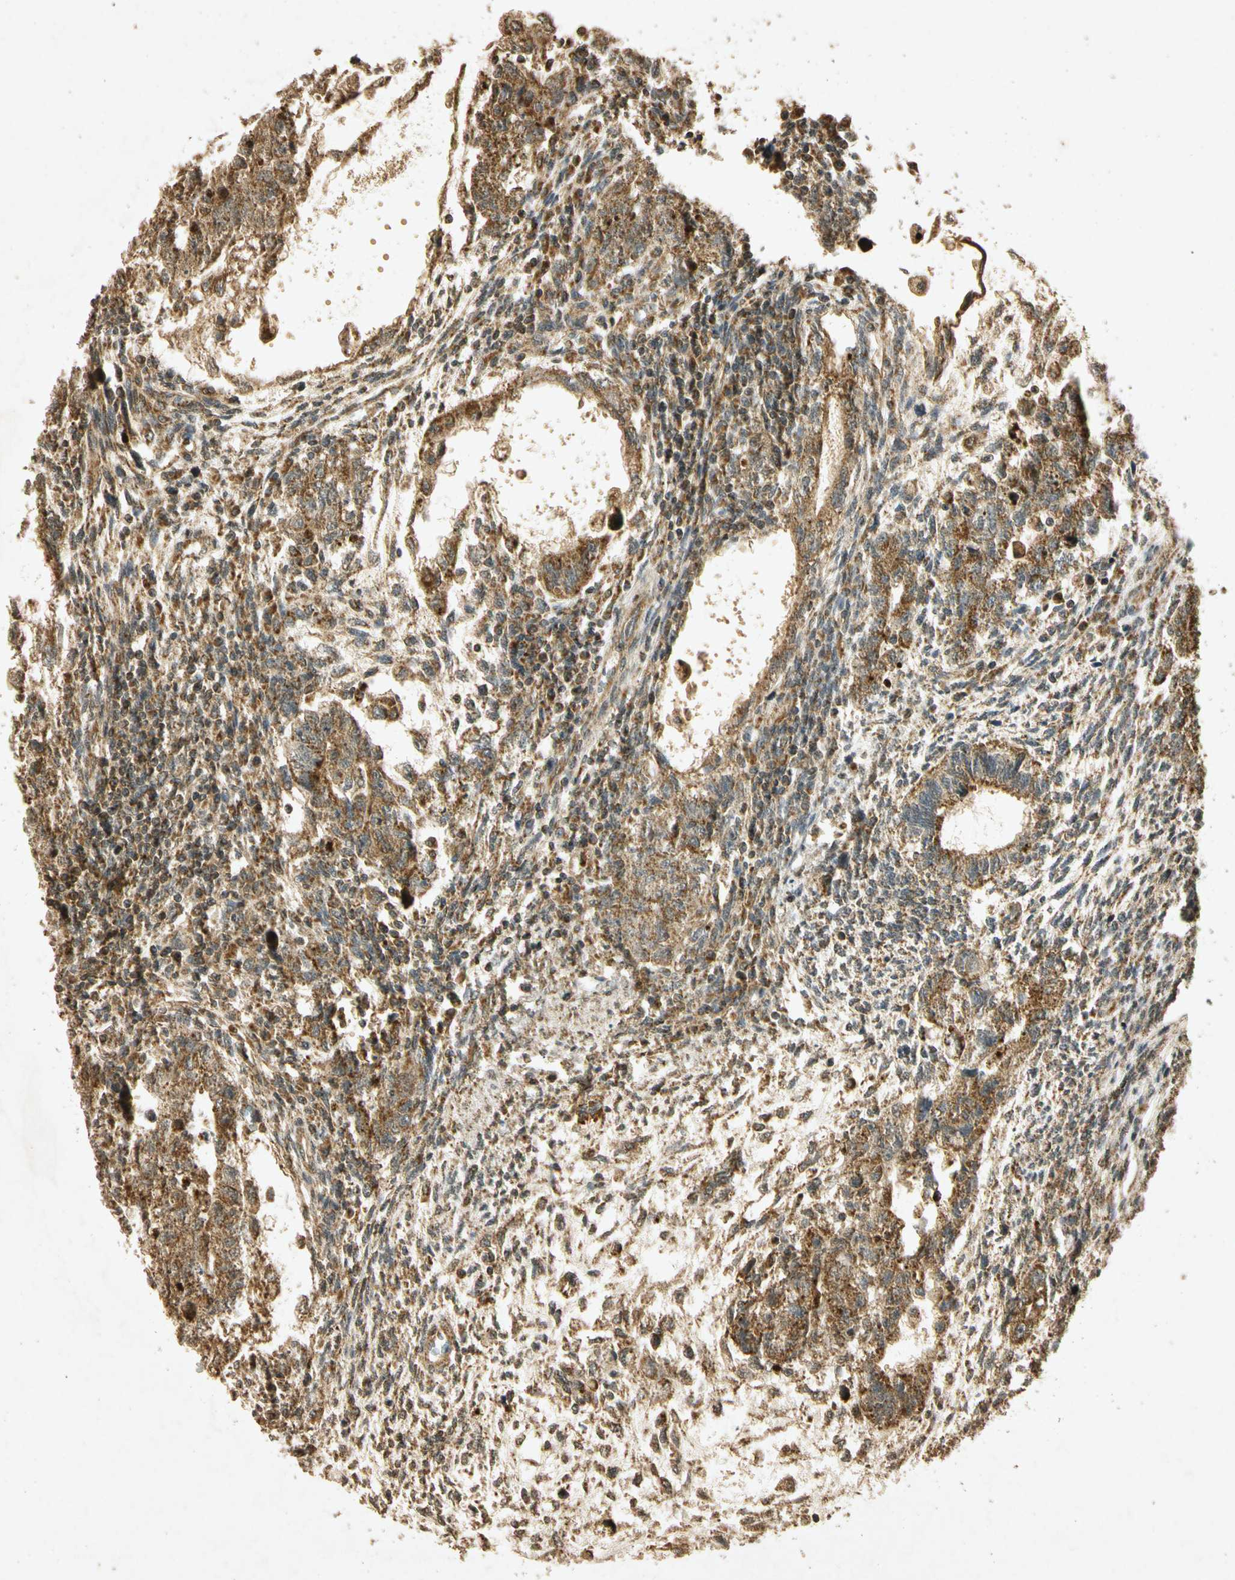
{"staining": {"intensity": "moderate", "quantity": ">75%", "location": "cytoplasmic/membranous"}, "tissue": "testis cancer", "cell_type": "Tumor cells", "image_type": "cancer", "snomed": [{"axis": "morphology", "description": "Normal tissue, NOS"}, {"axis": "morphology", "description": "Carcinoma, Embryonal, NOS"}, {"axis": "topography", "description": "Testis"}], "caption": "This histopathology image displays testis cancer stained with immunohistochemistry to label a protein in brown. The cytoplasmic/membranous of tumor cells show moderate positivity for the protein. Nuclei are counter-stained blue.", "gene": "PRDX3", "patient": {"sex": "male", "age": 36}}